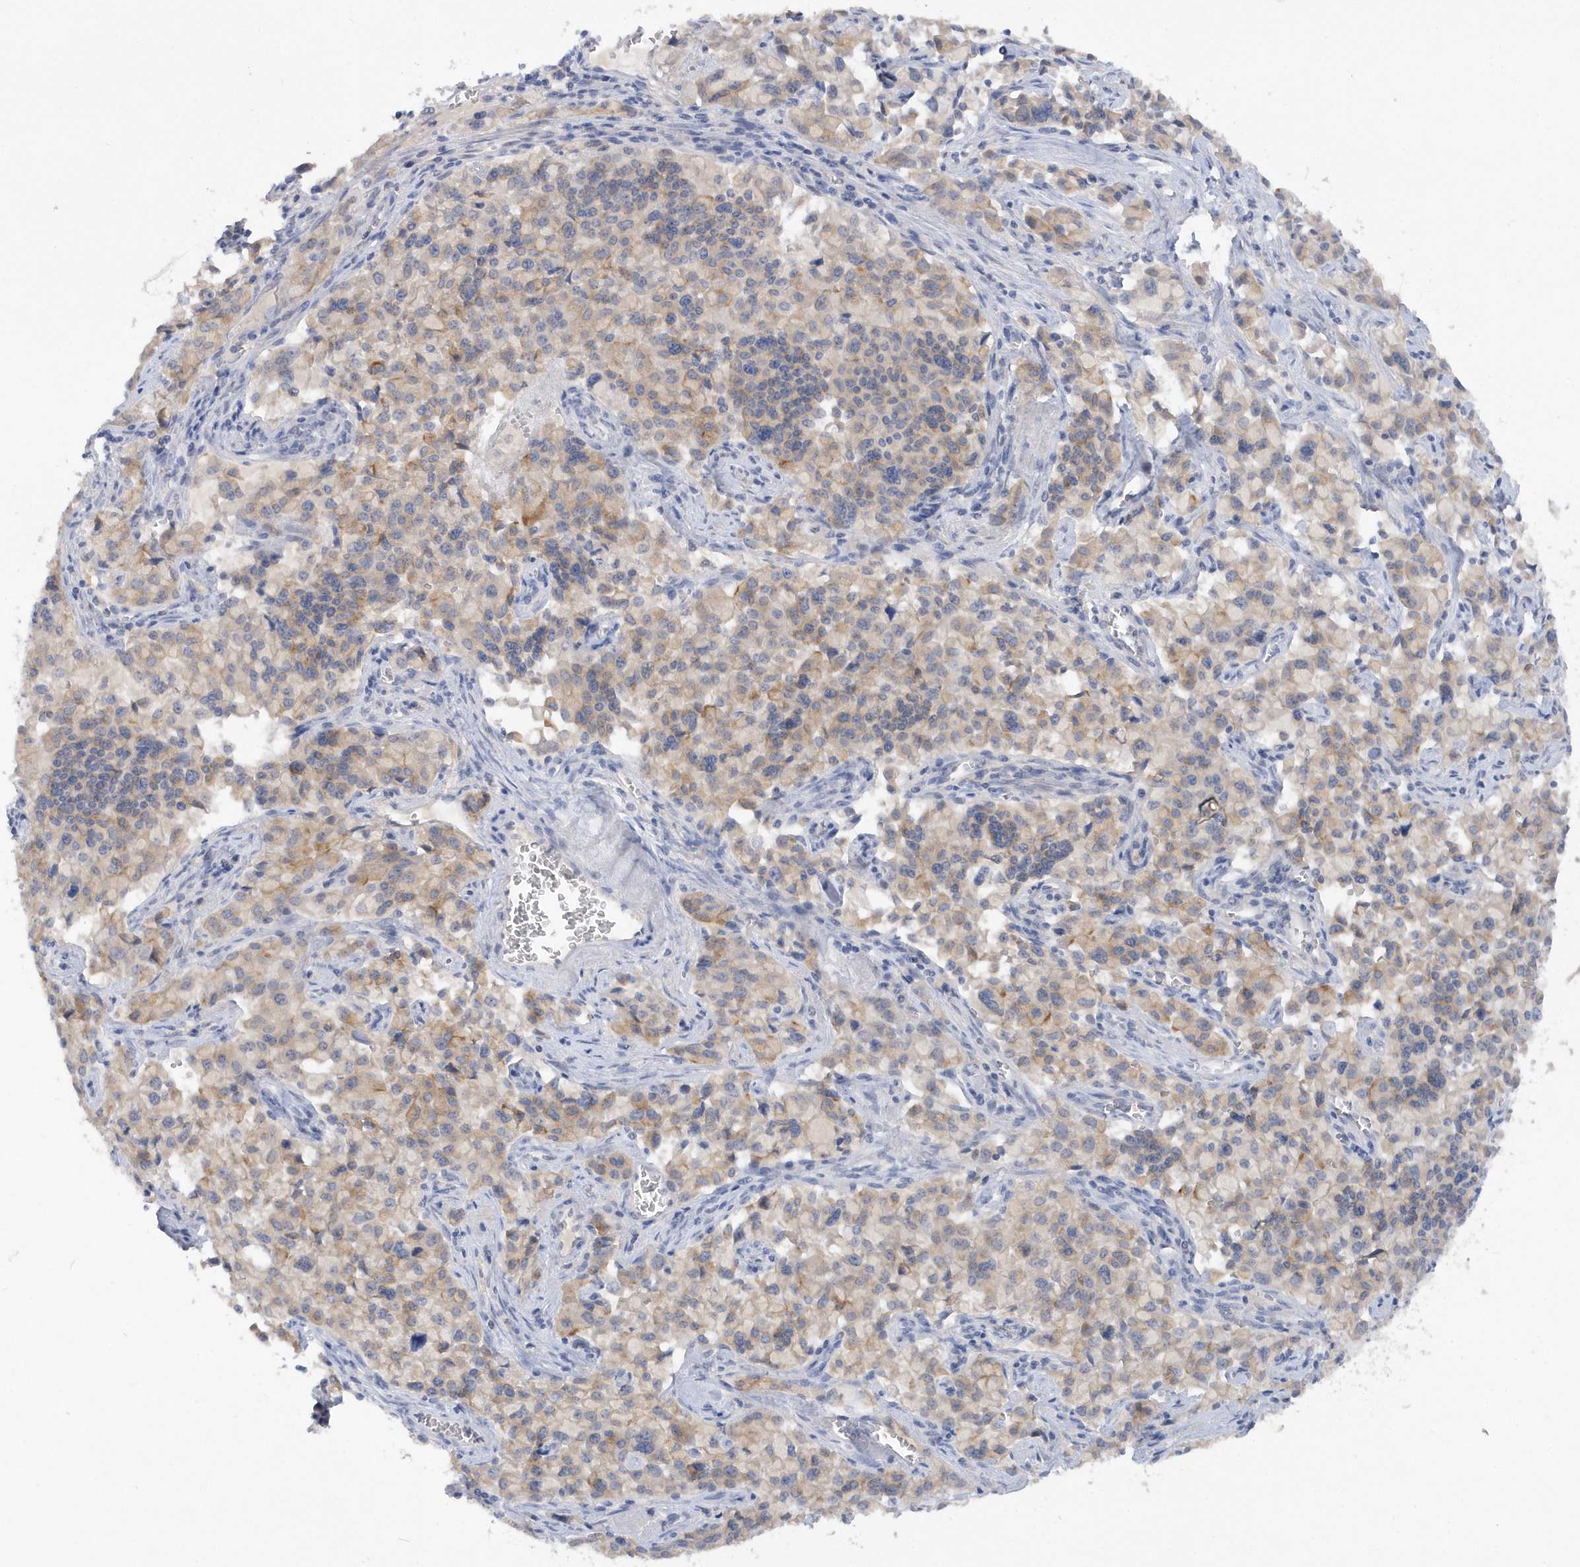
{"staining": {"intensity": "weak", "quantity": "25%-75%", "location": "cytoplasmic/membranous"}, "tissue": "pancreatic cancer", "cell_type": "Tumor cells", "image_type": "cancer", "snomed": [{"axis": "morphology", "description": "Adenocarcinoma, NOS"}, {"axis": "topography", "description": "Pancreas"}], "caption": "Immunohistochemistry (IHC) histopathology image of neoplastic tissue: pancreatic adenocarcinoma stained using IHC demonstrates low levels of weak protein expression localized specifically in the cytoplasmic/membranous of tumor cells, appearing as a cytoplasmic/membranous brown color.", "gene": "RPE", "patient": {"sex": "male", "age": 65}}